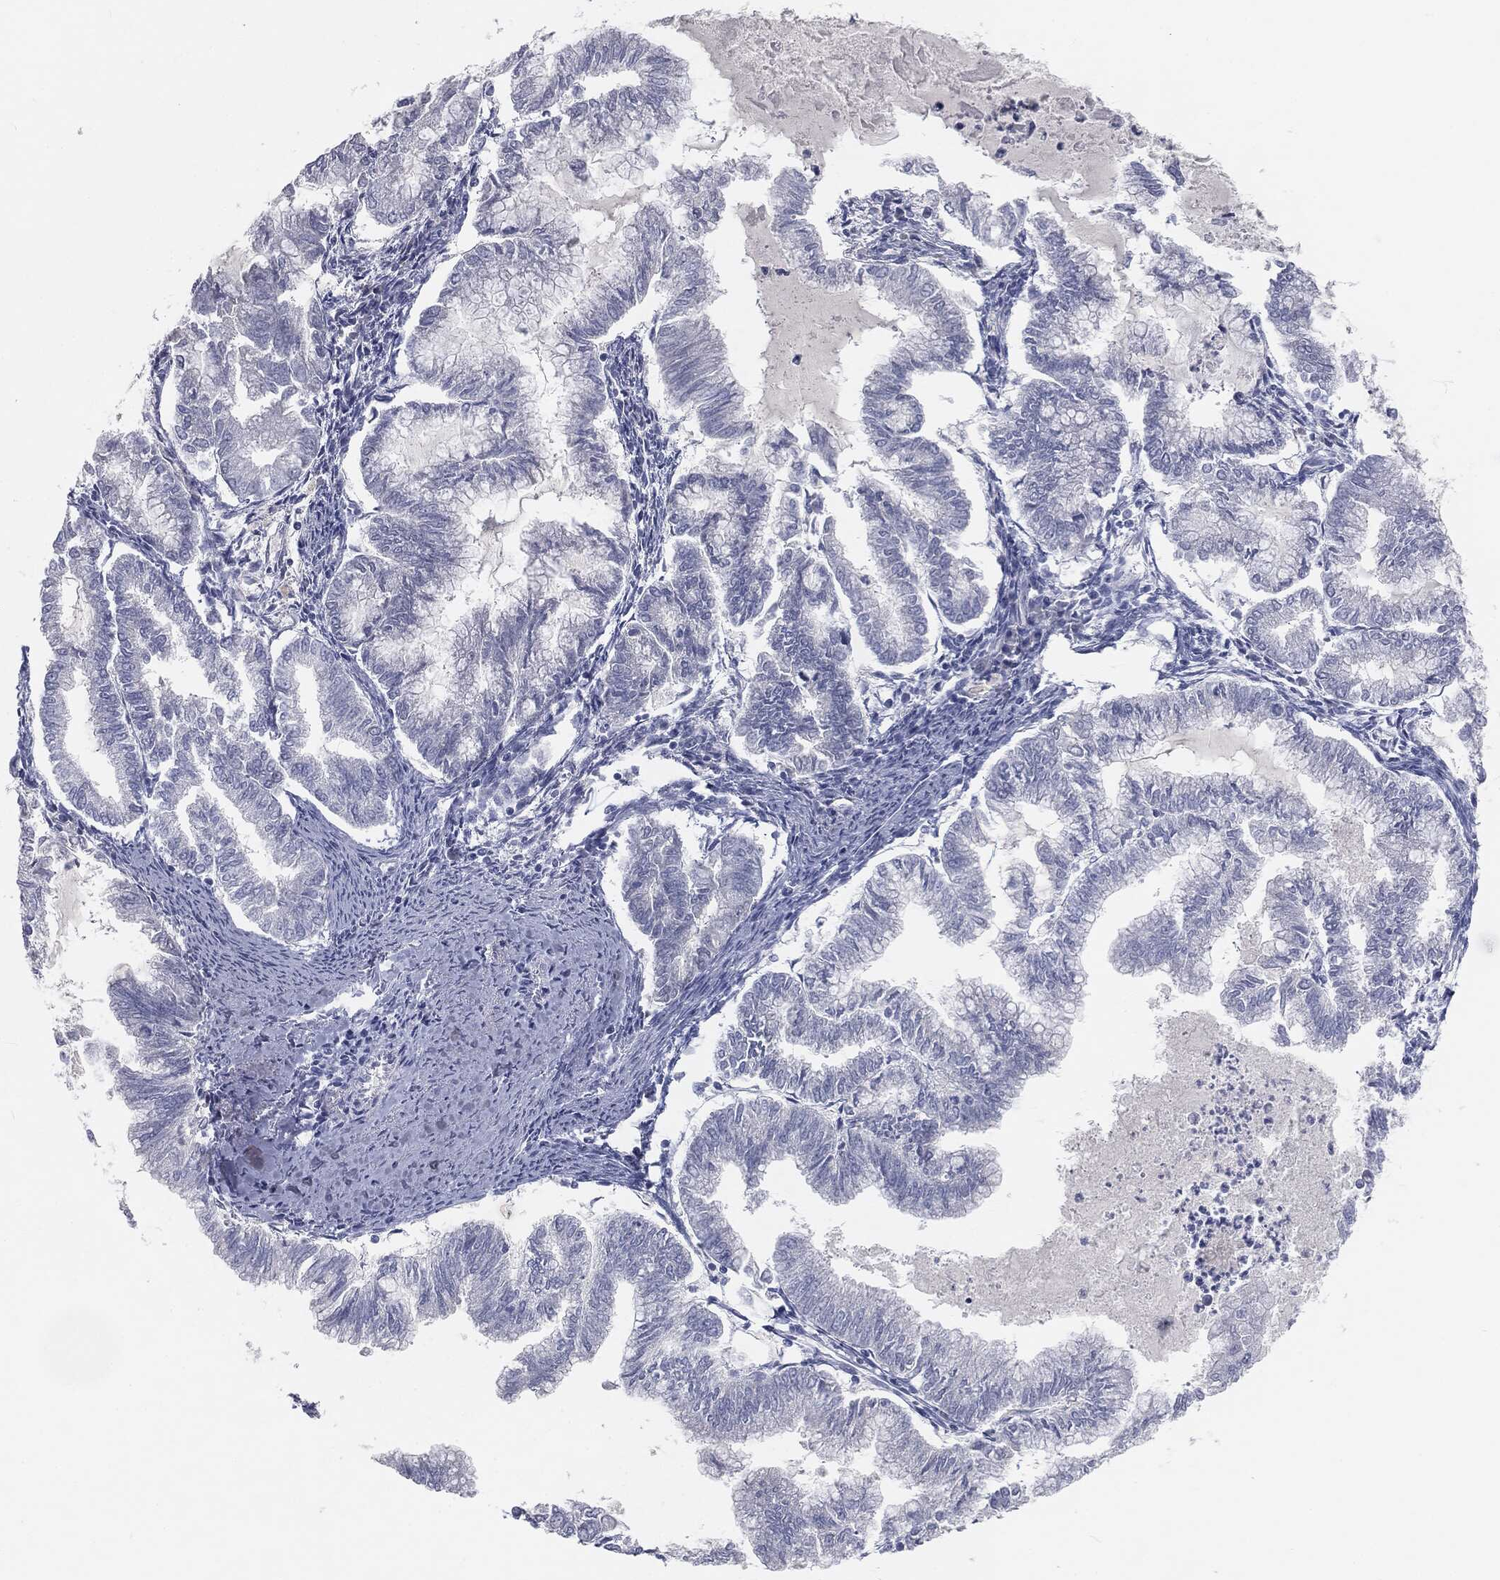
{"staining": {"intensity": "negative", "quantity": "none", "location": "none"}, "tissue": "endometrial cancer", "cell_type": "Tumor cells", "image_type": "cancer", "snomed": [{"axis": "morphology", "description": "Adenocarcinoma, NOS"}, {"axis": "topography", "description": "Endometrium"}], "caption": "Human endometrial cancer (adenocarcinoma) stained for a protein using immunohistochemistry (IHC) shows no staining in tumor cells.", "gene": "PRAME", "patient": {"sex": "female", "age": 79}}